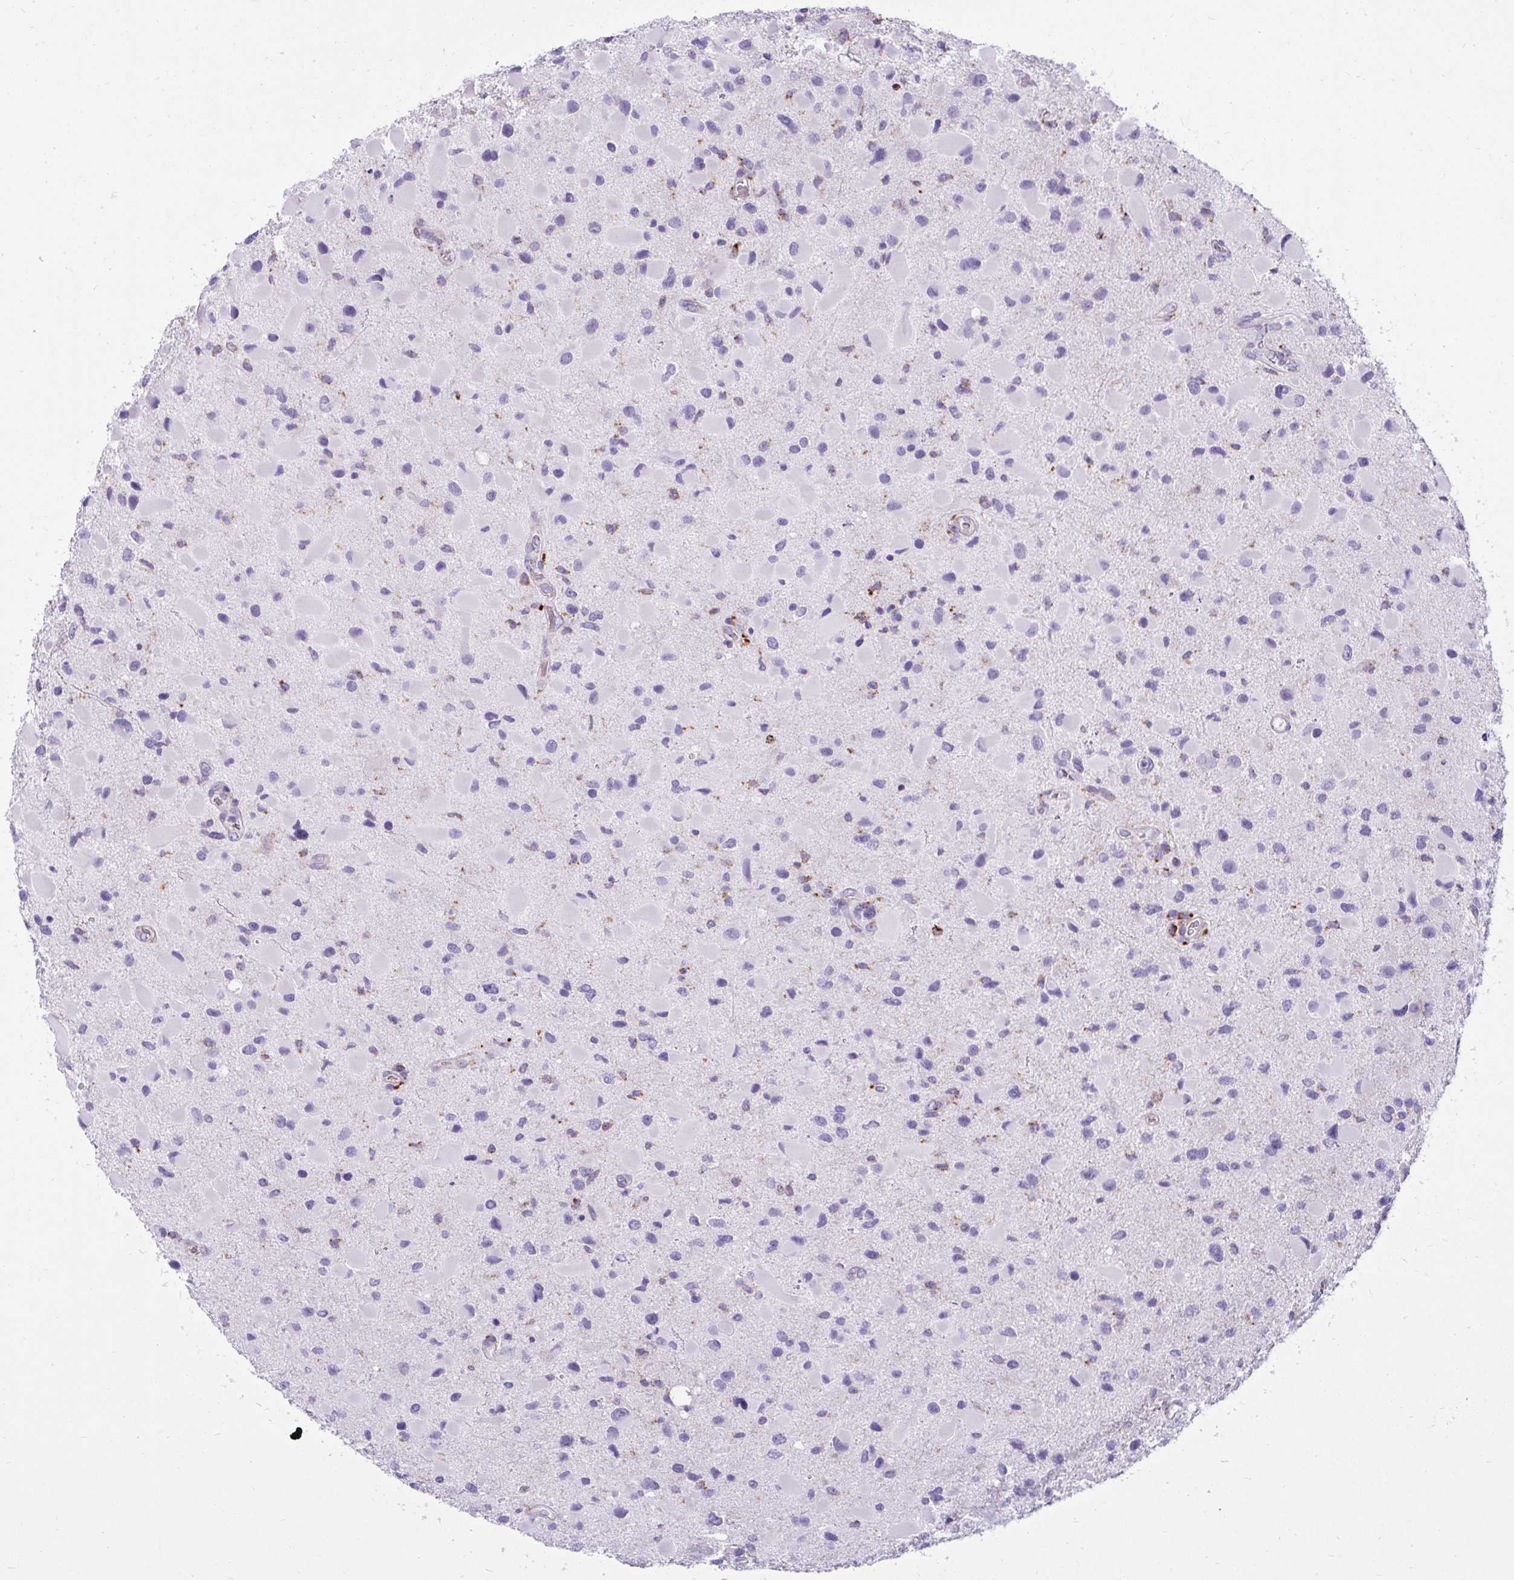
{"staining": {"intensity": "negative", "quantity": "none", "location": "none"}, "tissue": "glioma", "cell_type": "Tumor cells", "image_type": "cancer", "snomed": [{"axis": "morphology", "description": "Glioma, malignant, Low grade"}, {"axis": "topography", "description": "Brain"}], "caption": "Immunohistochemistry image of human glioma stained for a protein (brown), which displays no expression in tumor cells.", "gene": "CTSZ", "patient": {"sex": "female", "age": 32}}